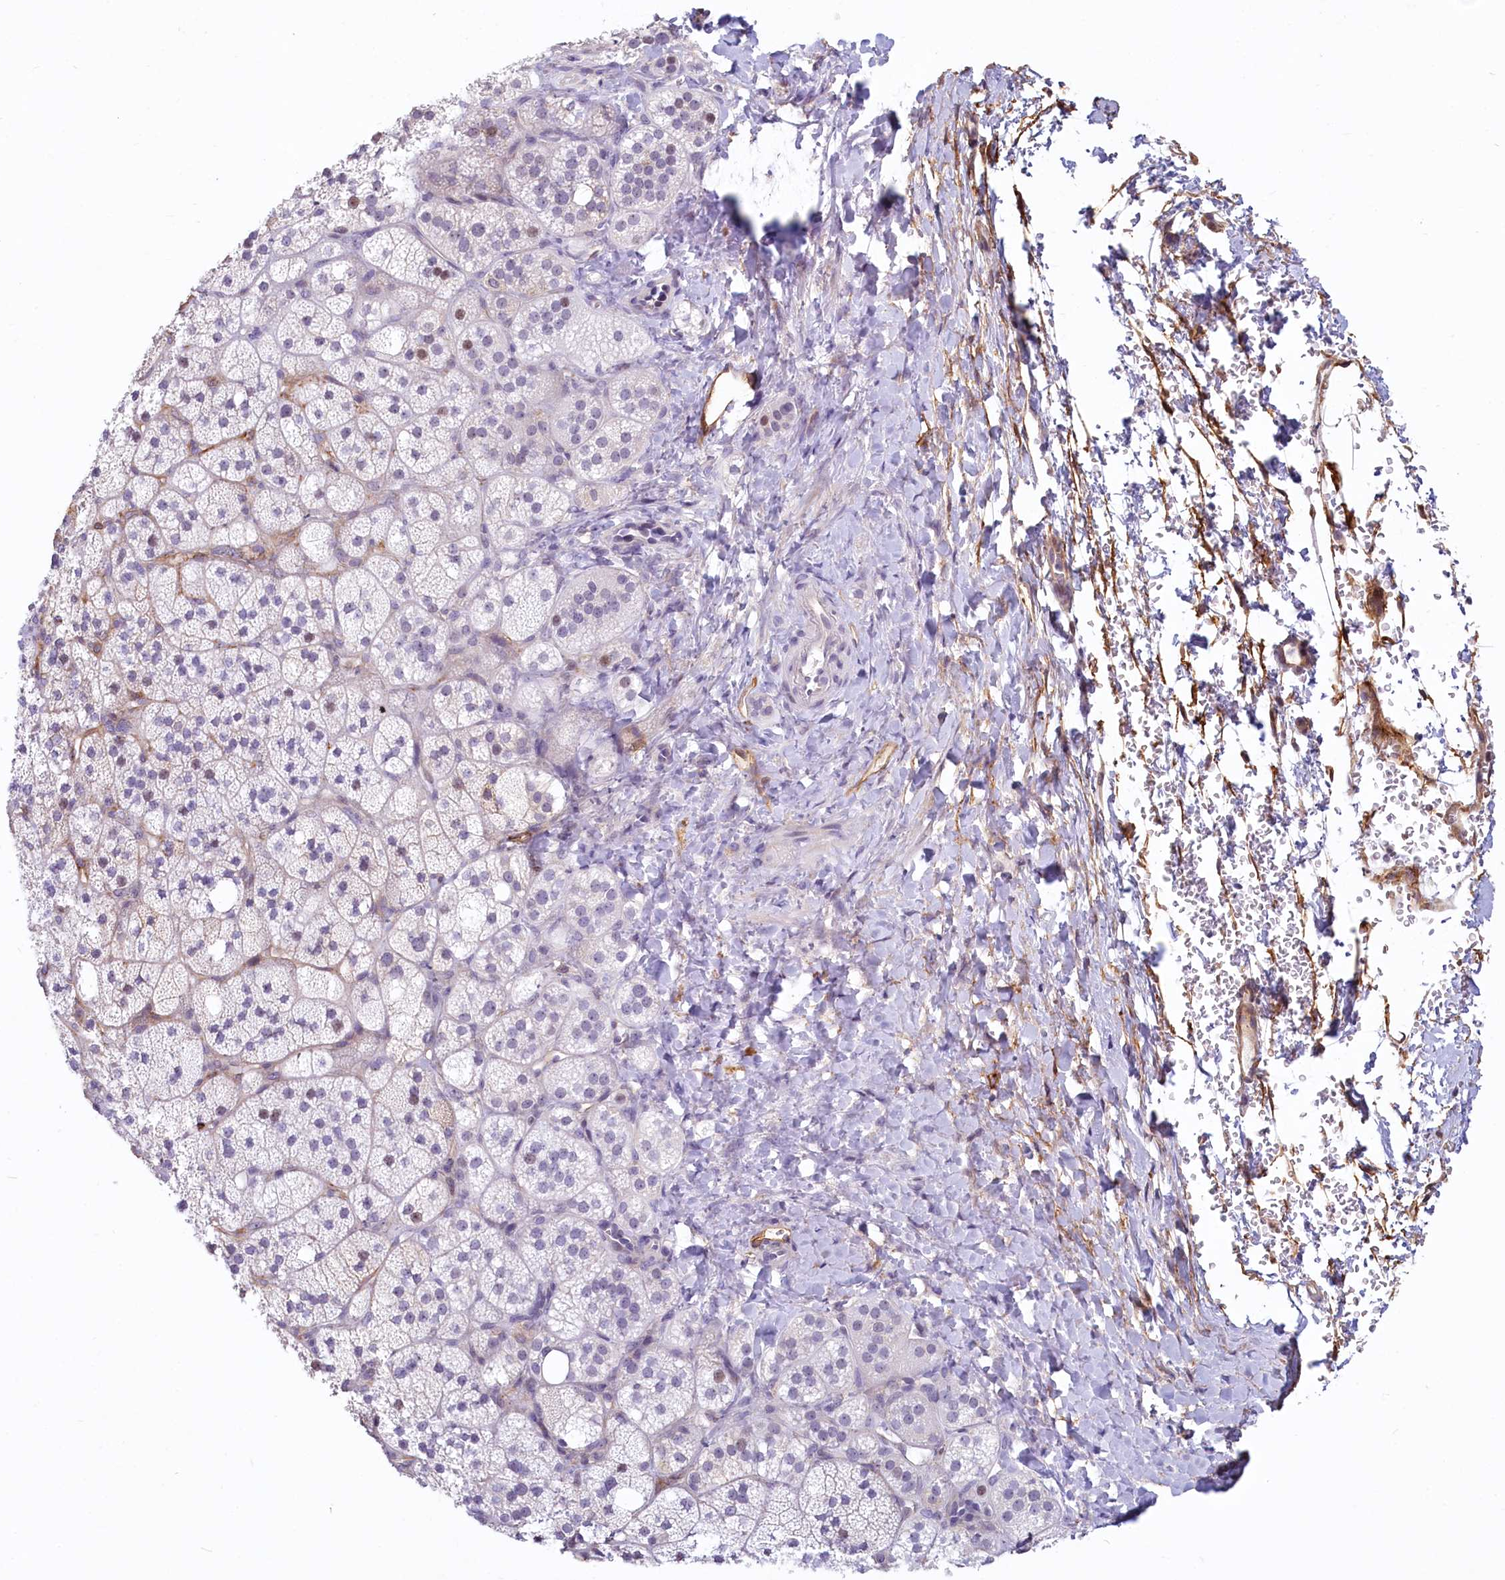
{"staining": {"intensity": "weak", "quantity": "<25%", "location": "nuclear"}, "tissue": "adrenal gland", "cell_type": "Glandular cells", "image_type": "normal", "snomed": [{"axis": "morphology", "description": "Normal tissue, NOS"}, {"axis": "topography", "description": "Adrenal gland"}], "caption": "Immunohistochemical staining of benign adrenal gland demonstrates no significant expression in glandular cells. The staining was performed using DAB (3,3'-diaminobenzidine) to visualize the protein expression in brown, while the nuclei were stained in blue with hematoxylin (Magnification: 20x).", "gene": "PROCR", "patient": {"sex": "male", "age": 61}}